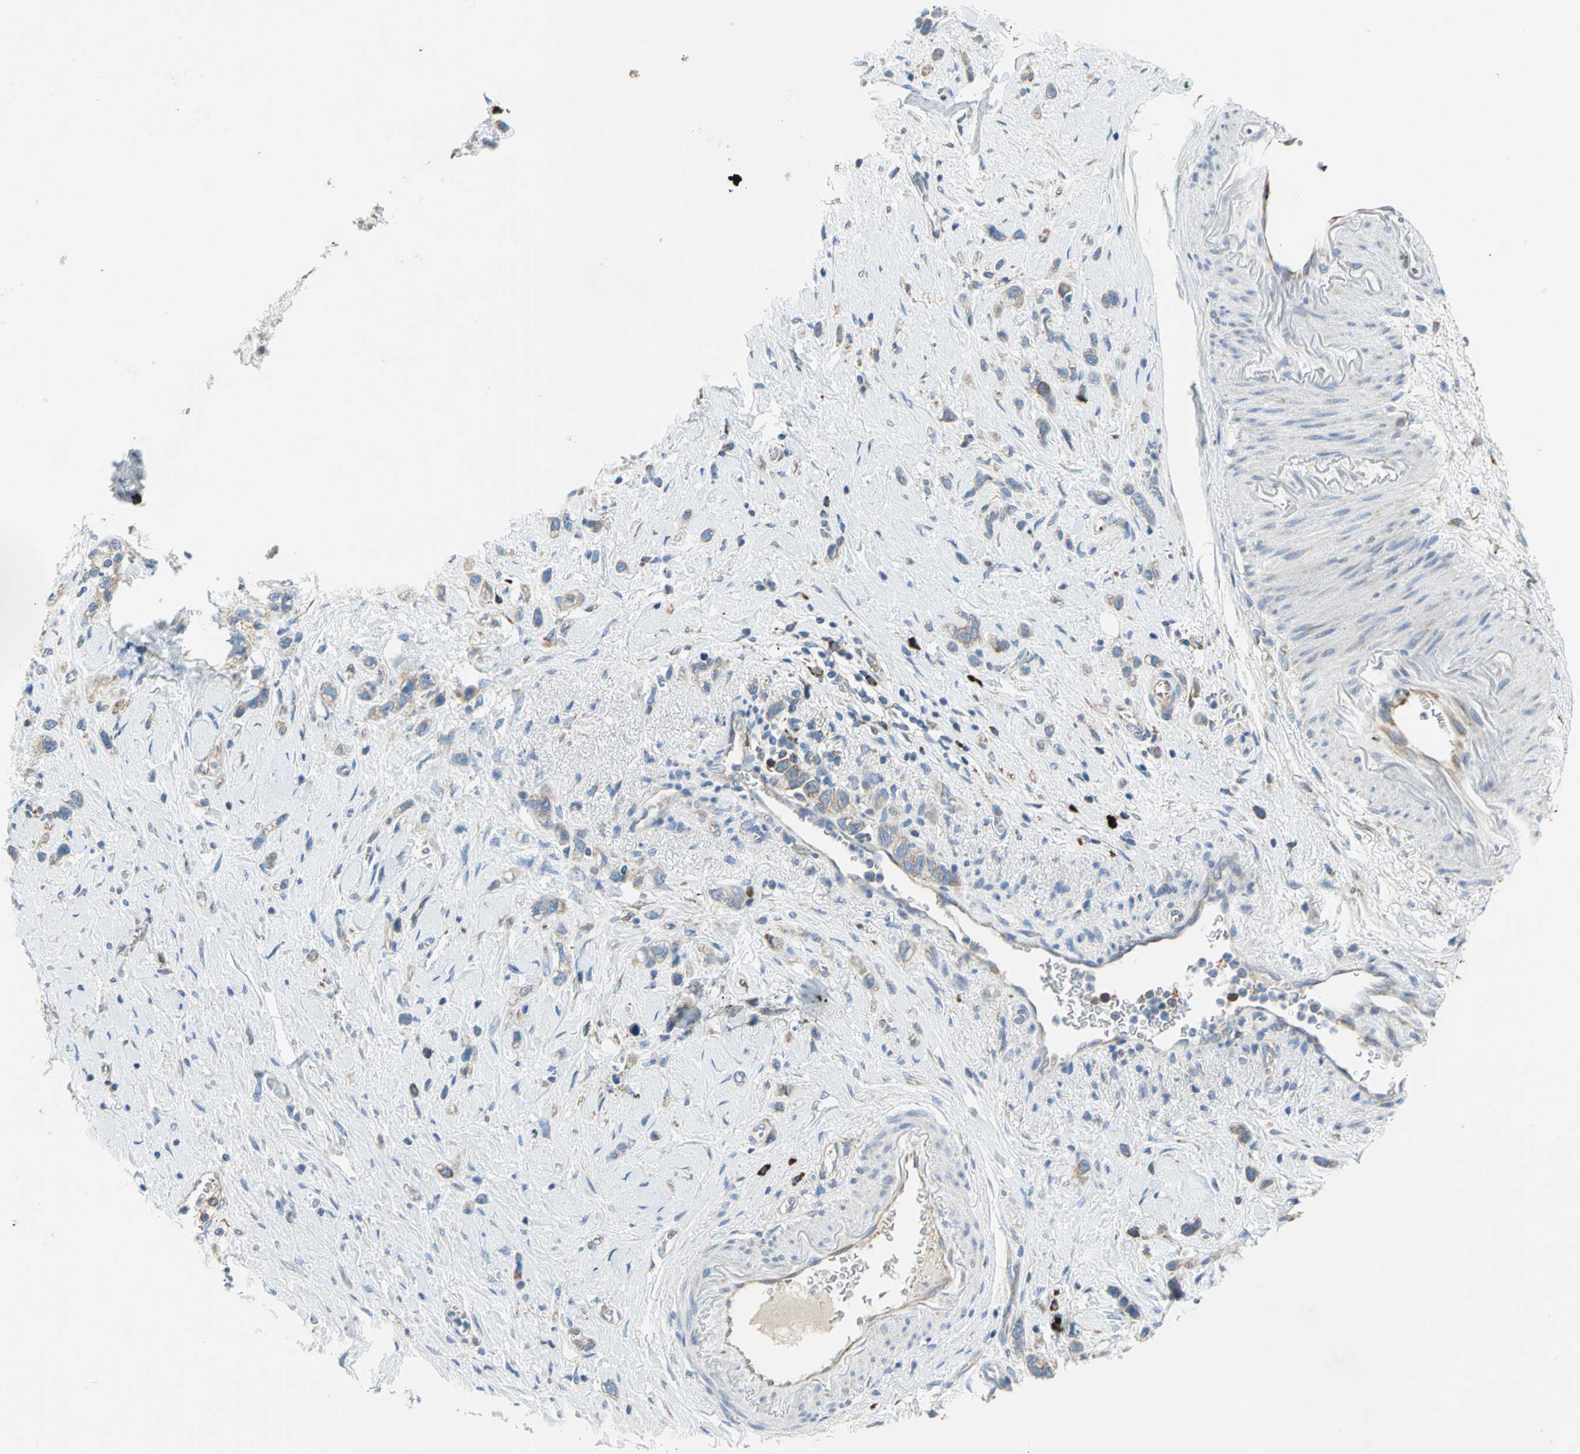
{"staining": {"intensity": "moderate", "quantity": ">75%", "location": "cytoplasmic/membranous"}, "tissue": "stomach cancer", "cell_type": "Tumor cells", "image_type": "cancer", "snomed": [{"axis": "morphology", "description": "Normal tissue, NOS"}, {"axis": "morphology", "description": "Adenocarcinoma, NOS"}, {"axis": "morphology", "description": "Adenocarcinoma, High grade"}, {"axis": "topography", "description": "Stomach, upper"}, {"axis": "topography", "description": "Stomach"}], "caption": "Stomach cancer tissue exhibits moderate cytoplasmic/membranous expression in approximately >75% of tumor cells (IHC, brightfield microscopy, high magnification).", "gene": "TULP4", "patient": {"sex": "female", "age": 65}}